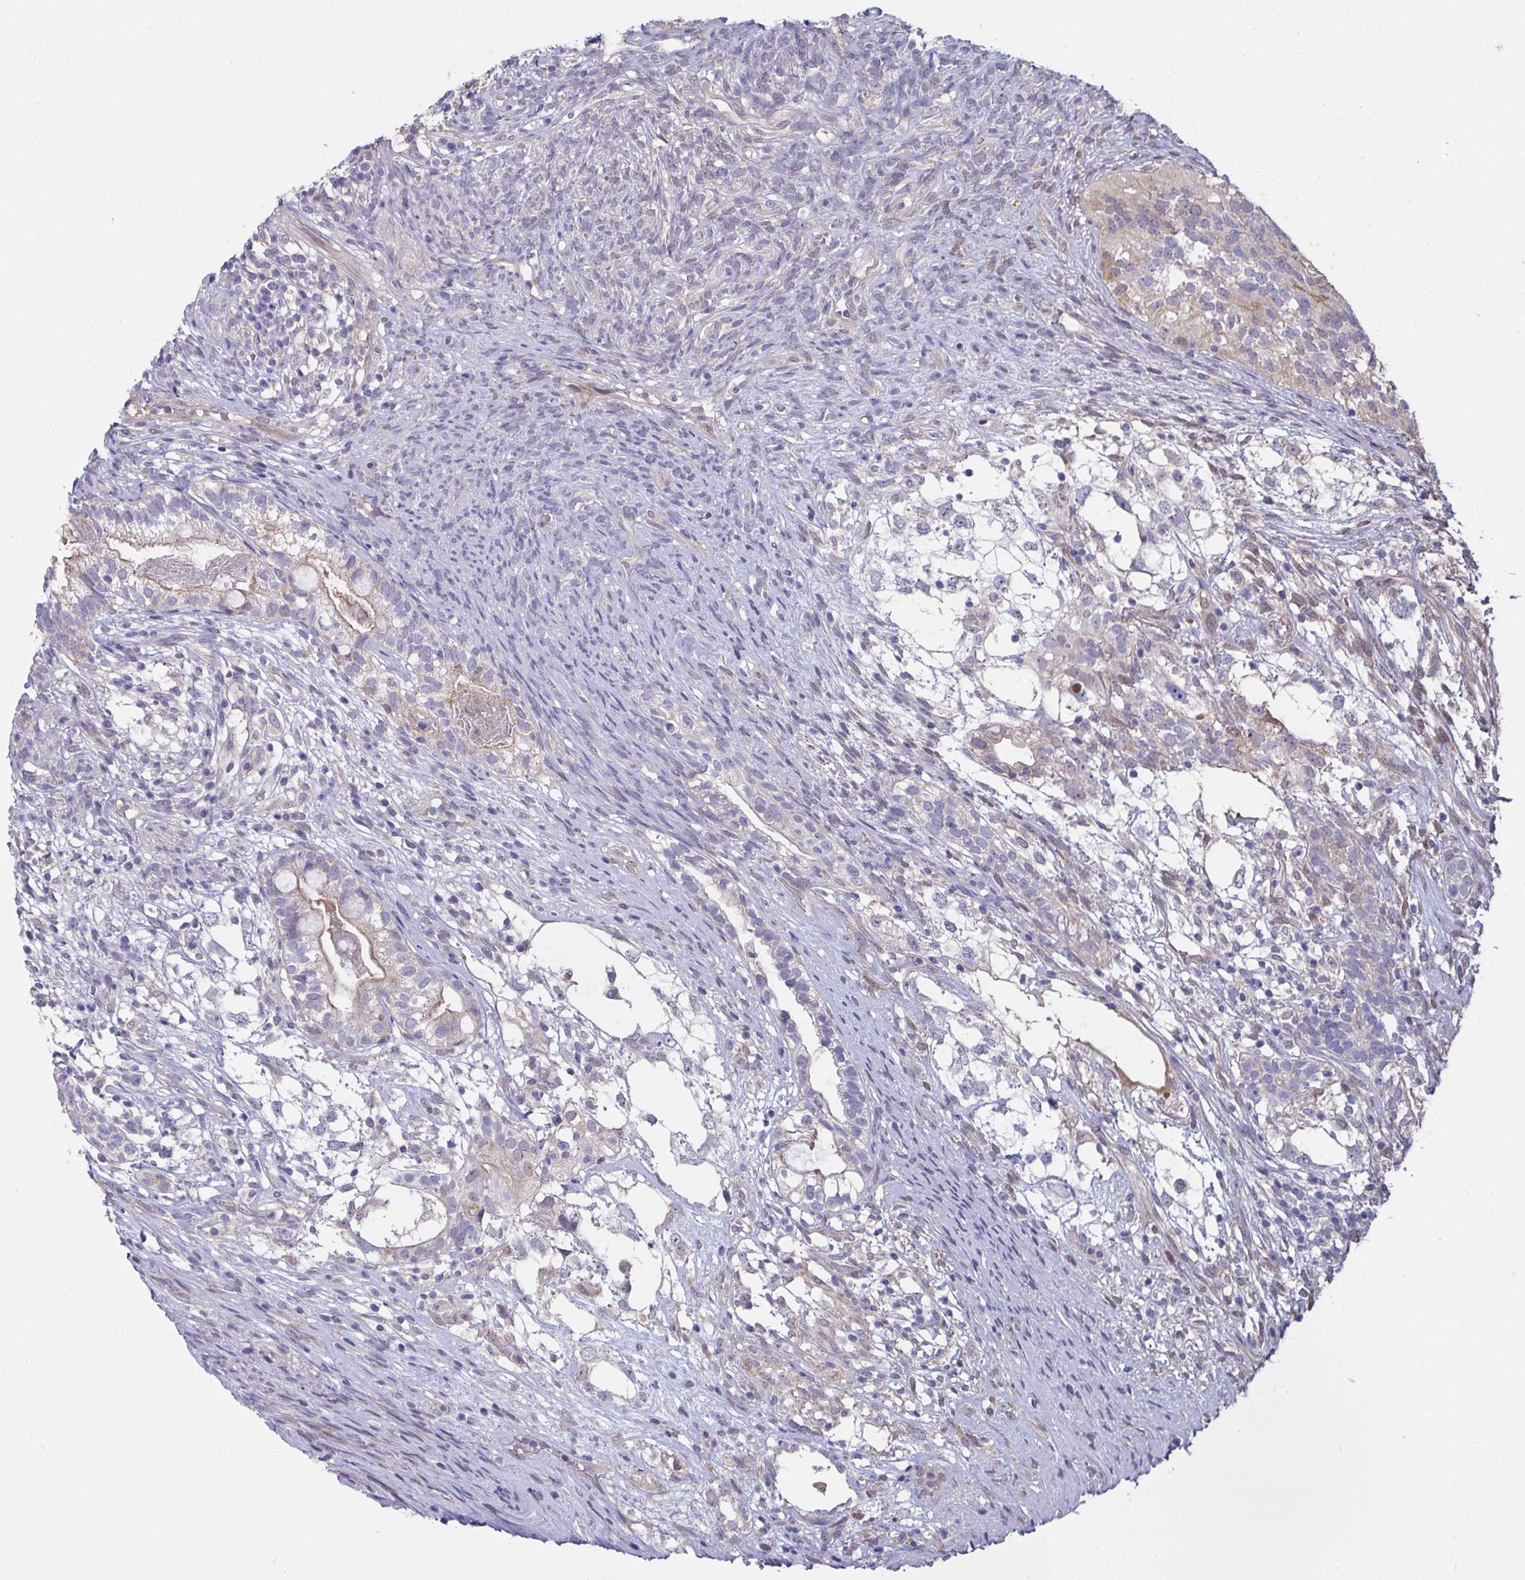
{"staining": {"intensity": "weak", "quantity": "<25%", "location": "cytoplasmic/membranous"}, "tissue": "testis cancer", "cell_type": "Tumor cells", "image_type": "cancer", "snomed": [{"axis": "morphology", "description": "Seminoma, NOS"}, {"axis": "morphology", "description": "Carcinoma, Embryonal, NOS"}, {"axis": "topography", "description": "Testis"}], "caption": "Tumor cells are negative for protein expression in human testis cancer (seminoma).", "gene": "L3HYPDH", "patient": {"sex": "male", "age": 41}}